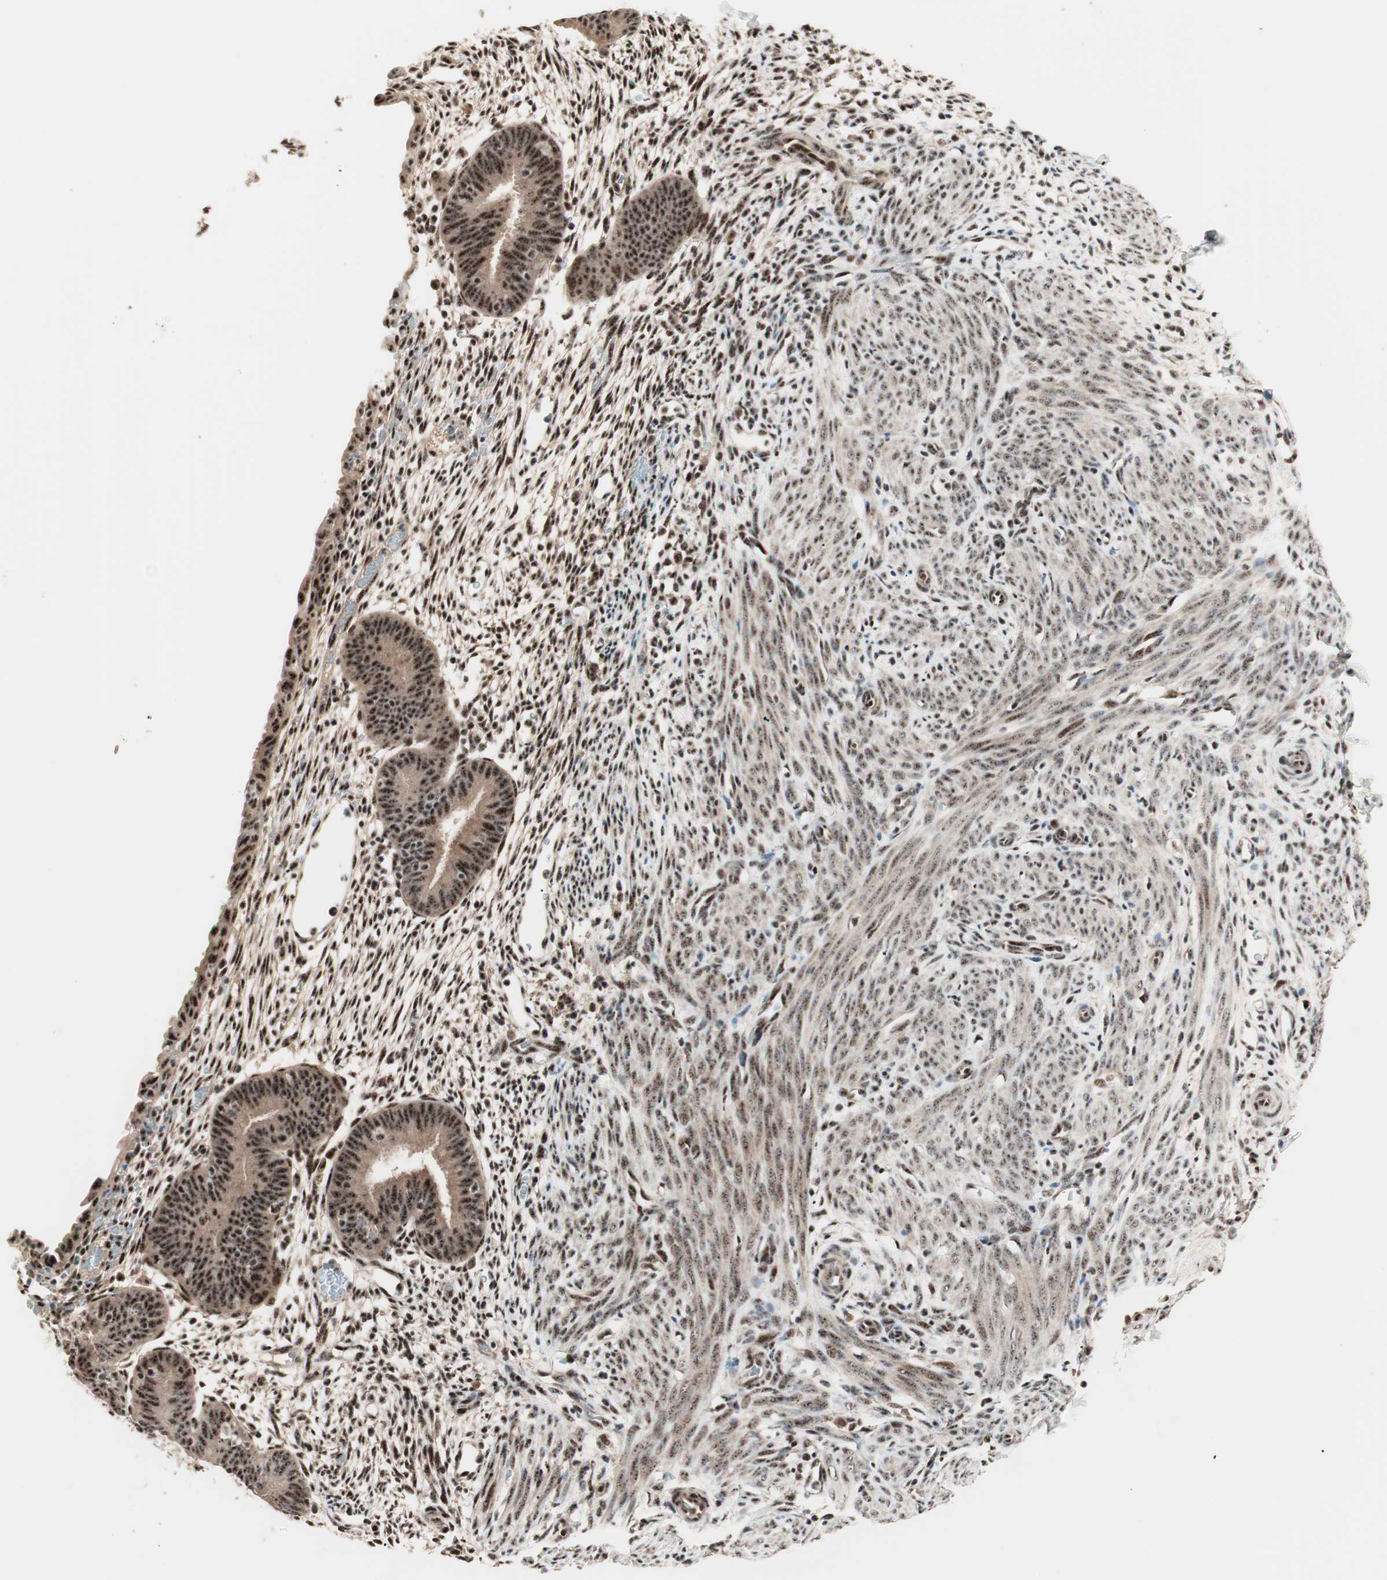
{"staining": {"intensity": "strong", "quantity": ">75%", "location": "nuclear"}, "tissue": "endometrium", "cell_type": "Cells in endometrial stroma", "image_type": "normal", "snomed": [{"axis": "morphology", "description": "Normal tissue, NOS"}, {"axis": "morphology", "description": "Atrophy, NOS"}, {"axis": "topography", "description": "Uterus"}, {"axis": "topography", "description": "Endometrium"}], "caption": "Endometrium stained for a protein shows strong nuclear positivity in cells in endometrial stroma.", "gene": "NR5A2", "patient": {"sex": "female", "age": 68}}